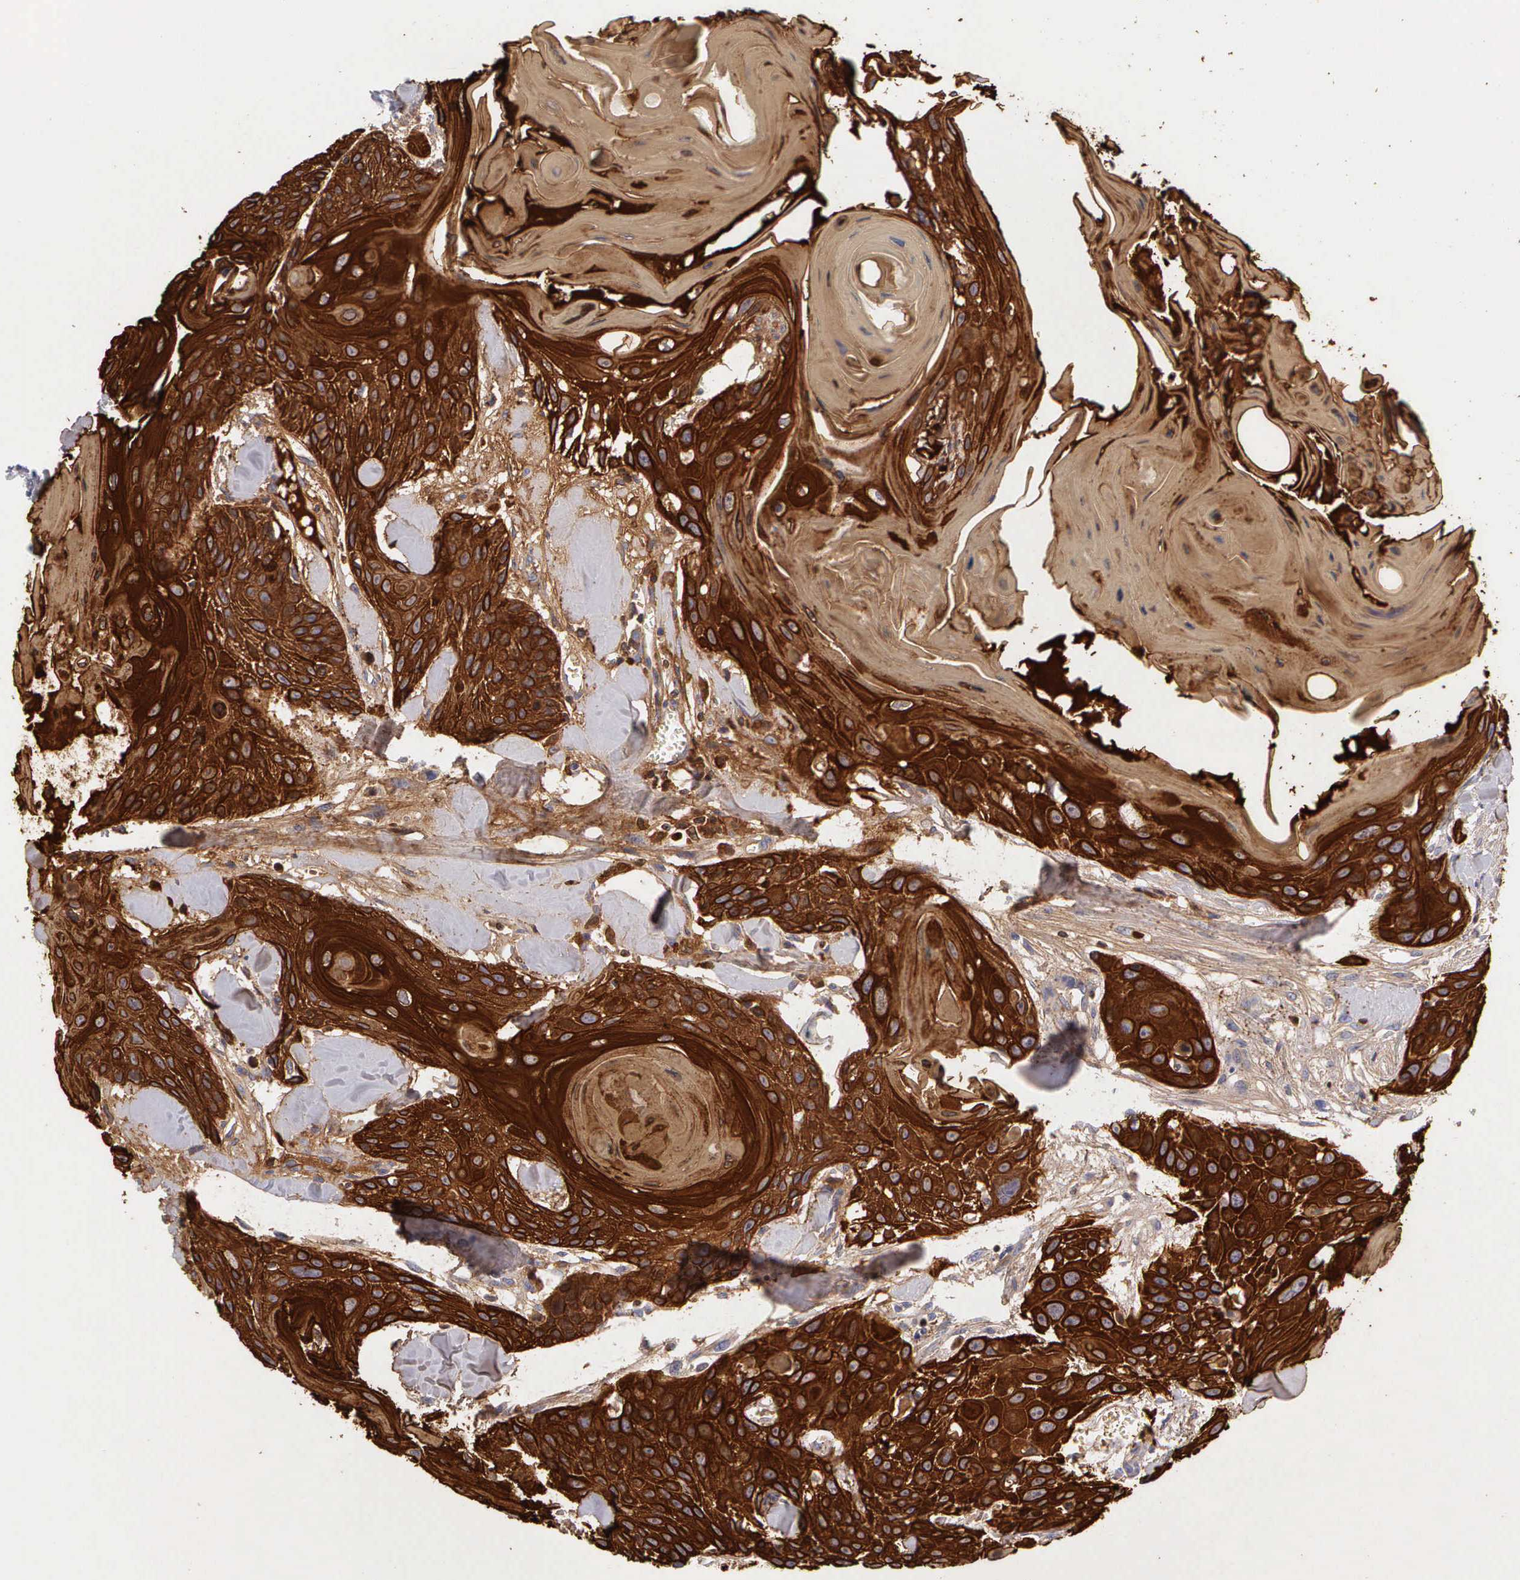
{"staining": {"intensity": "strong", "quantity": ">75%", "location": "cytoplasmic/membranous"}, "tissue": "head and neck cancer", "cell_type": "Tumor cells", "image_type": "cancer", "snomed": [{"axis": "morphology", "description": "Squamous cell carcinoma, NOS"}, {"axis": "morphology", "description": "Squamous cell carcinoma, metastatic, NOS"}, {"axis": "topography", "description": "Lymph node"}, {"axis": "topography", "description": "Salivary gland"}, {"axis": "topography", "description": "Head-Neck"}], "caption": "Head and neck cancer (squamous cell carcinoma) stained with DAB (3,3'-diaminobenzidine) immunohistochemistry reveals high levels of strong cytoplasmic/membranous positivity in approximately >75% of tumor cells. (IHC, brightfield microscopy, high magnification).", "gene": "KRT17", "patient": {"sex": "female", "age": 74}}